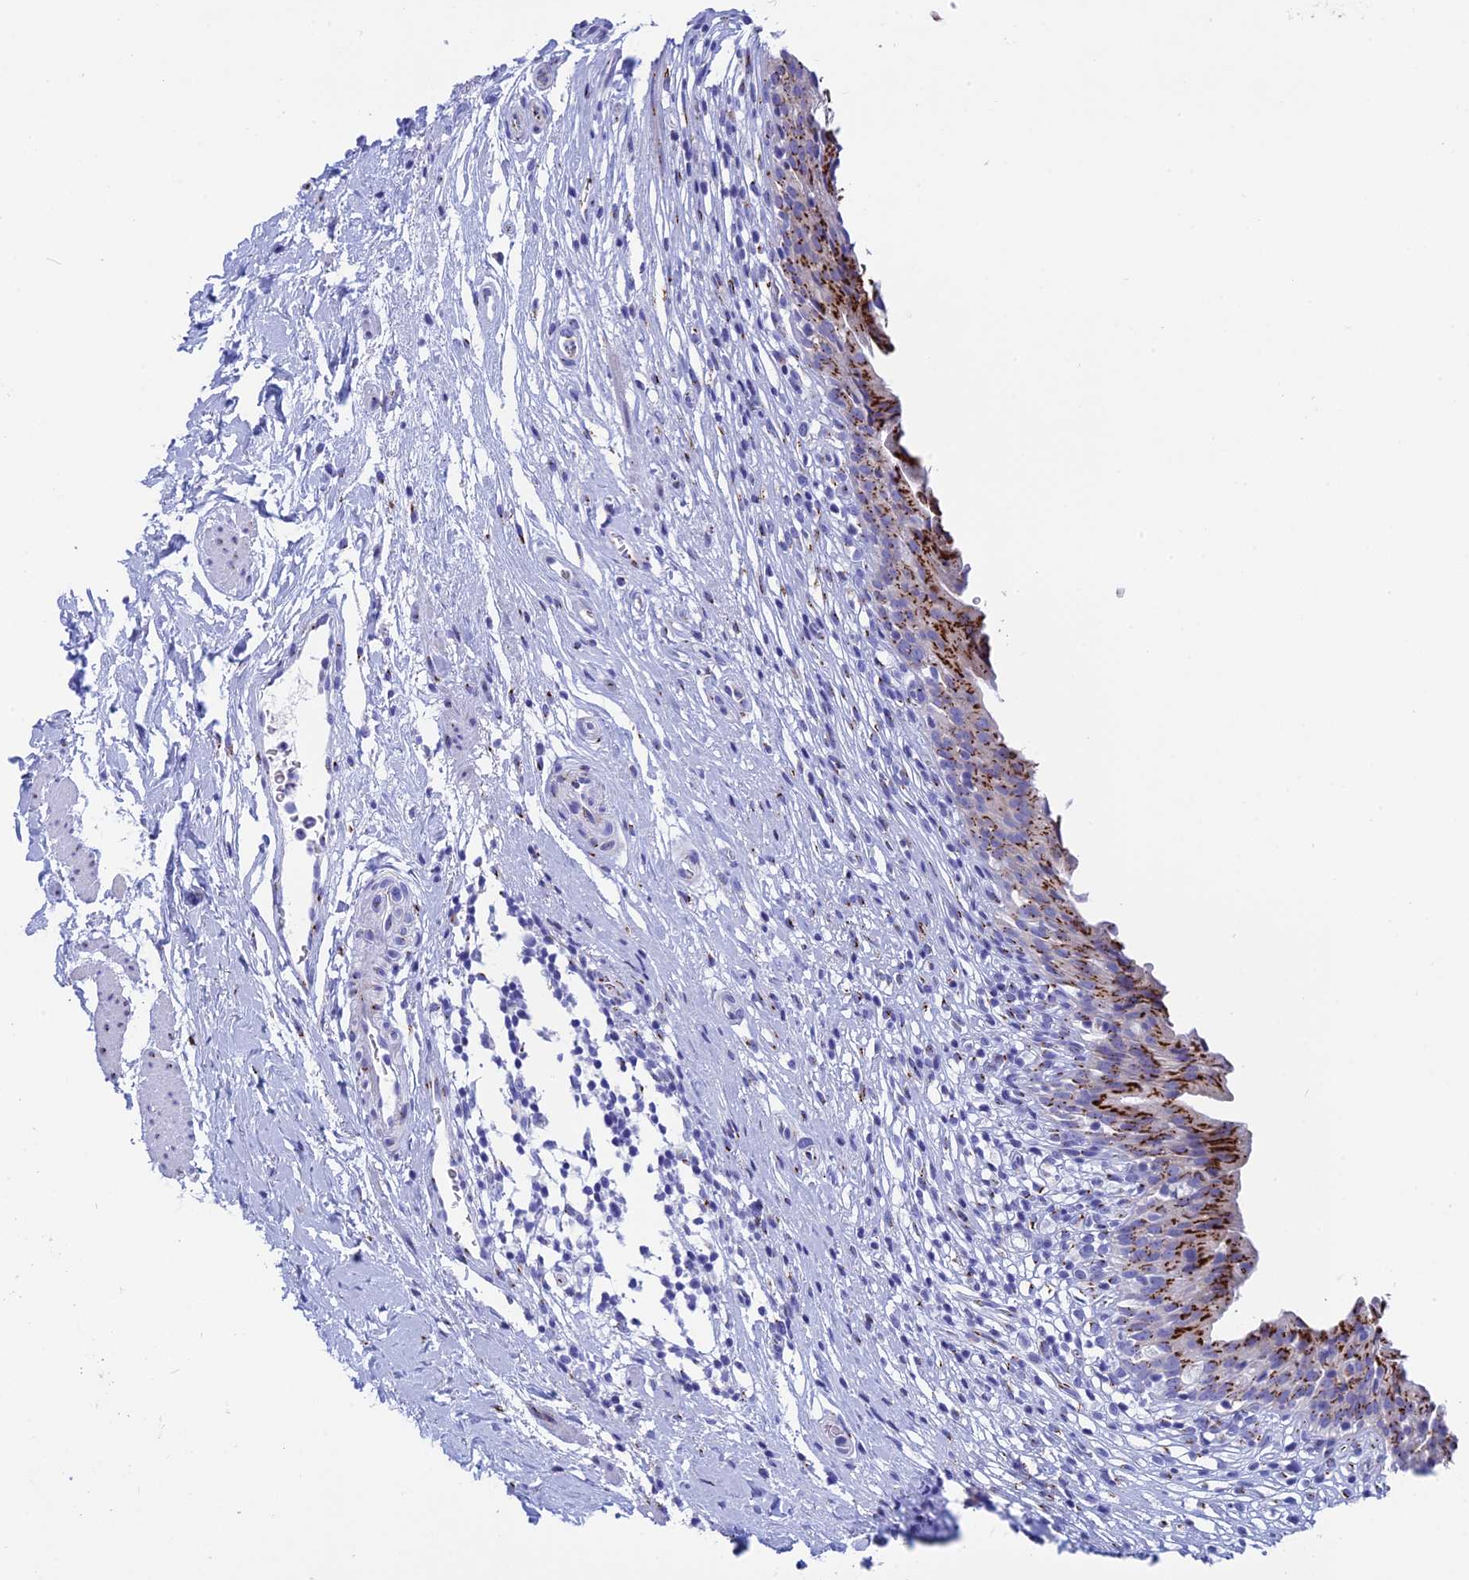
{"staining": {"intensity": "strong", "quantity": "25%-75%", "location": "cytoplasmic/membranous"}, "tissue": "urinary bladder", "cell_type": "Urothelial cells", "image_type": "normal", "snomed": [{"axis": "morphology", "description": "Normal tissue, NOS"}, {"axis": "morphology", "description": "Inflammation, NOS"}, {"axis": "topography", "description": "Urinary bladder"}], "caption": "IHC photomicrograph of benign urinary bladder: urinary bladder stained using immunohistochemistry displays high levels of strong protein expression localized specifically in the cytoplasmic/membranous of urothelial cells, appearing as a cytoplasmic/membranous brown color.", "gene": "ERICH4", "patient": {"sex": "male", "age": 63}}